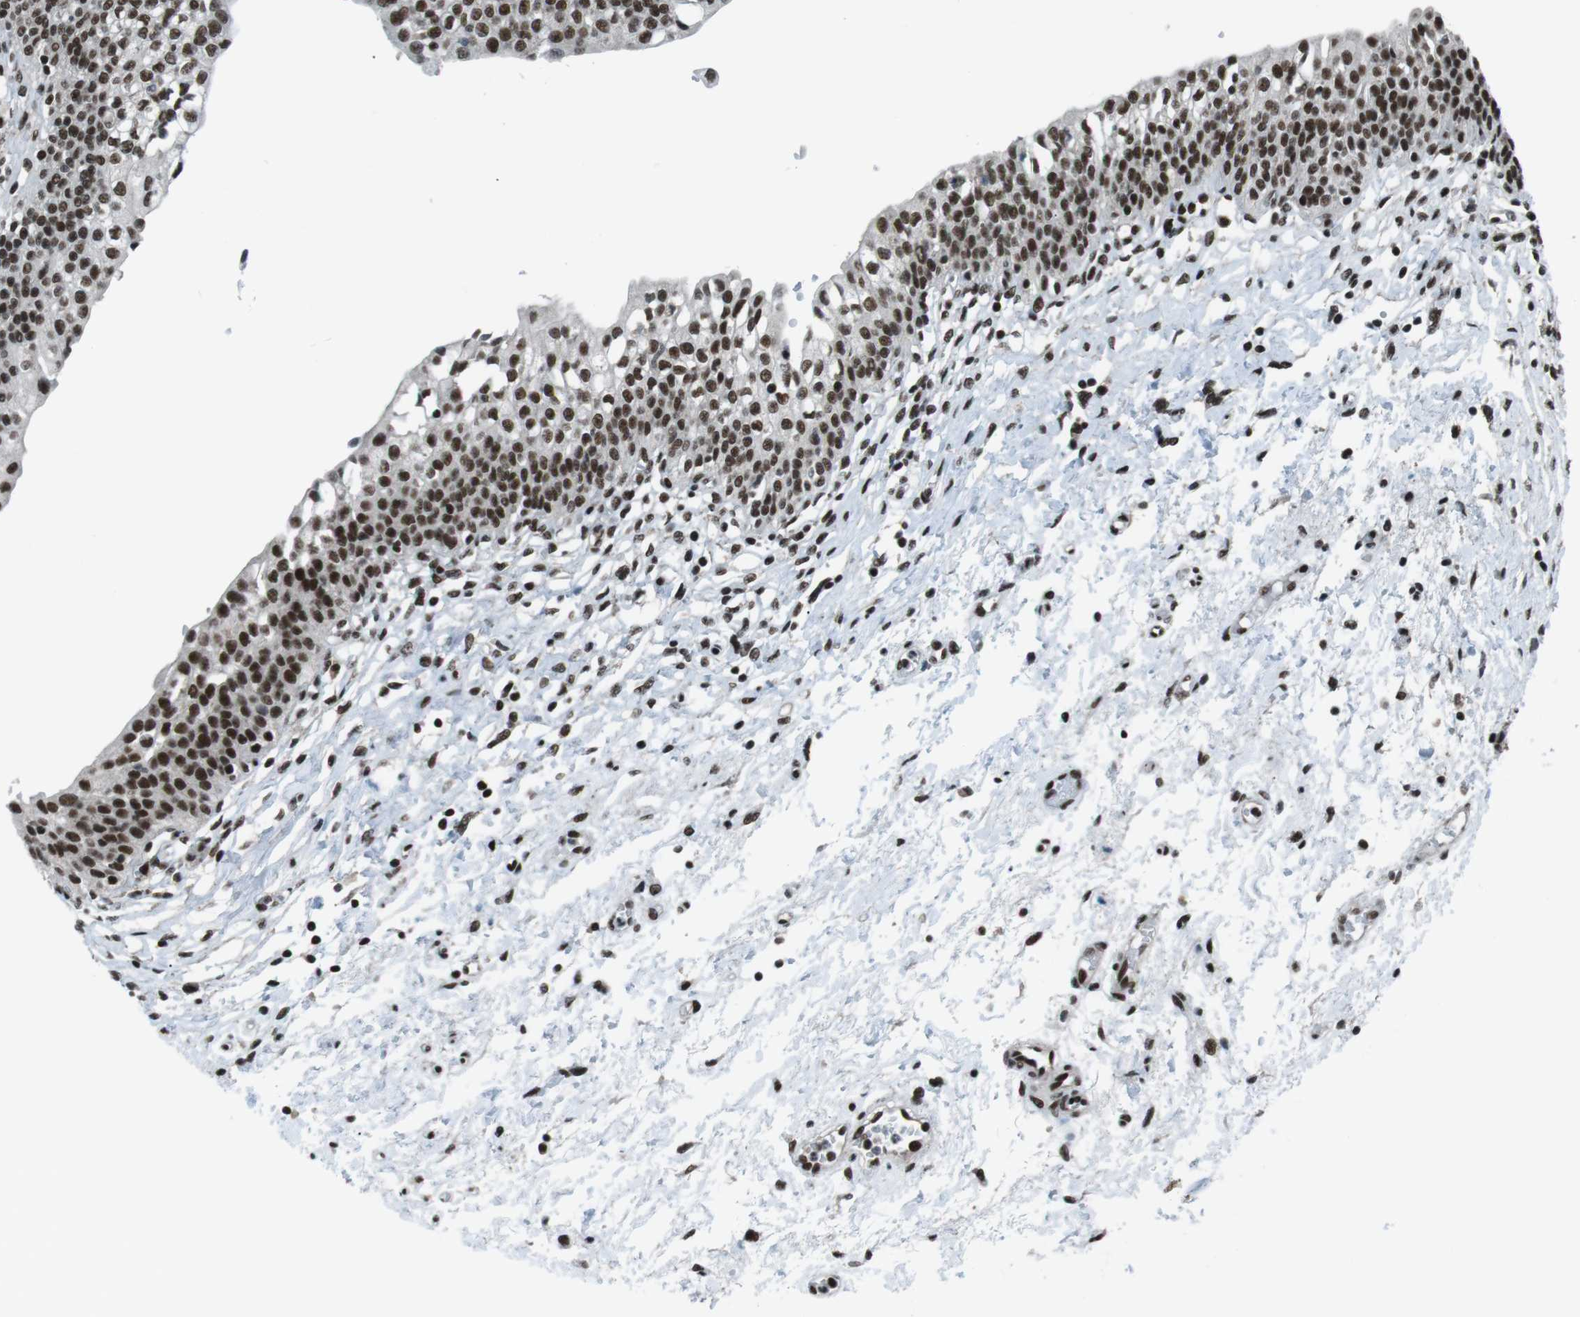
{"staining": {"intensity": "strong", "quantity": ">75%", "location": "nuclear"}, "tissue": "urinary bladder", "cell_type": "Urothelial cells", "image_type": "normal", "snomed": [{"axis": "morphology", "description": "Normal tissue, NOS"}, {"axis": "topography", "description": "Urinary bladder"}], "caption": "DAB (3,3'-diaminobenzidine) immunohistochemical staining of normal human urinary bladder exhibits strong nuclear protein staining in approximately >75% of urothelial cells. (DAB (3,3'-diaminobenzidine) IHC with brightfield microscopy, high magnification).", "gene": "TAF1", "patient": {"sex": "male", "age": 55}}